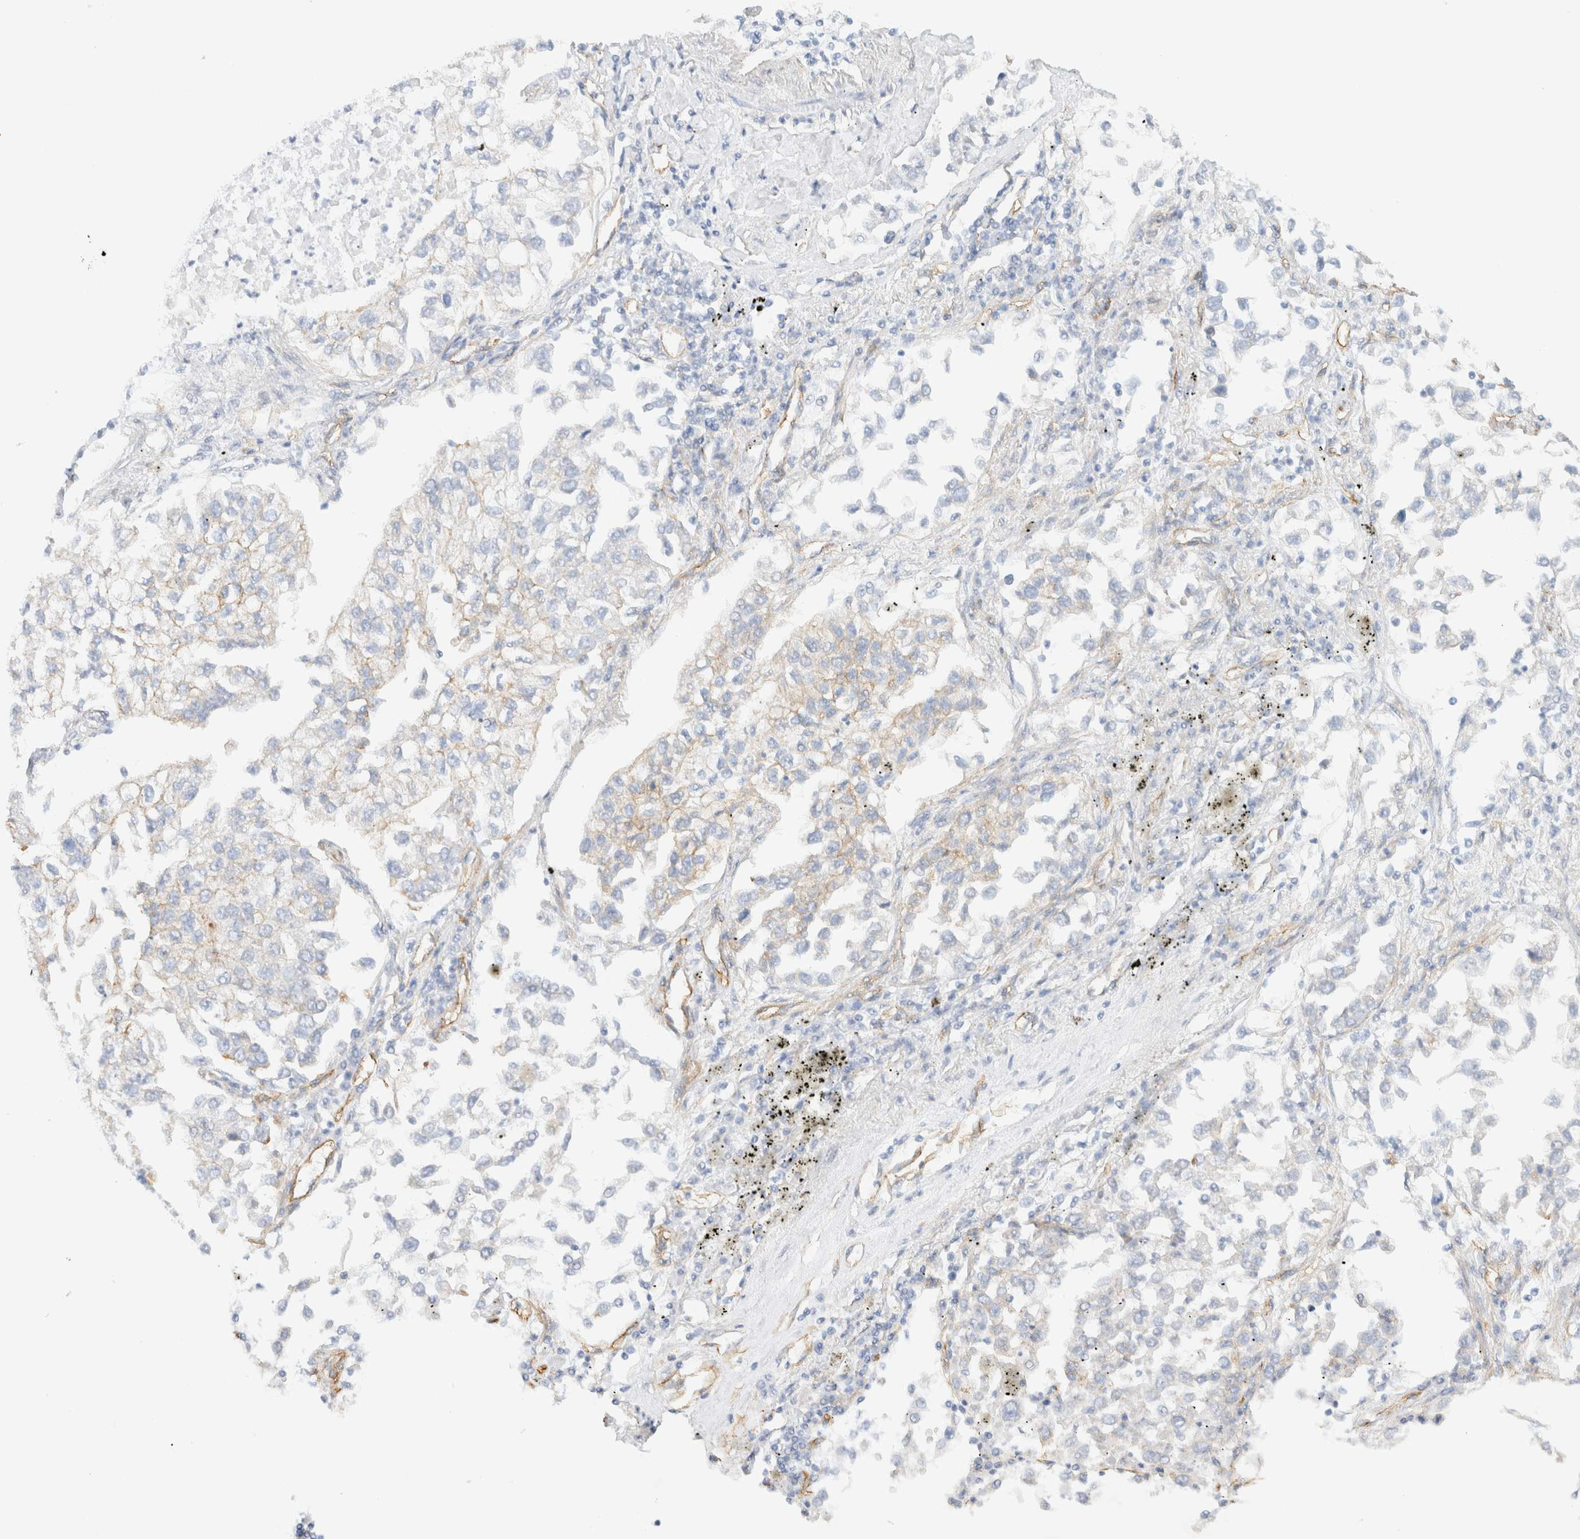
{"staining": {"intensity": "weak", "quantity": "<25%", "location": "cytoplasmic/membranous"}, "tissue": "lung cancer", "cell_type": "Tumor cells", "image_type": "cancer", "snomed": [{"axis": "morphology", "description": "Inflammation, NOS"}, {"axis": "morphology", "description": "Adenocarcinoma, NOS"}, {"axis": "topography", "description": "Lung"}], "caption": "Tumor cells show no significant protein positivity in lung adenocarcinoma.", "gene": "CYB5R4", "patient": {"sex": "male", "age": 63}}